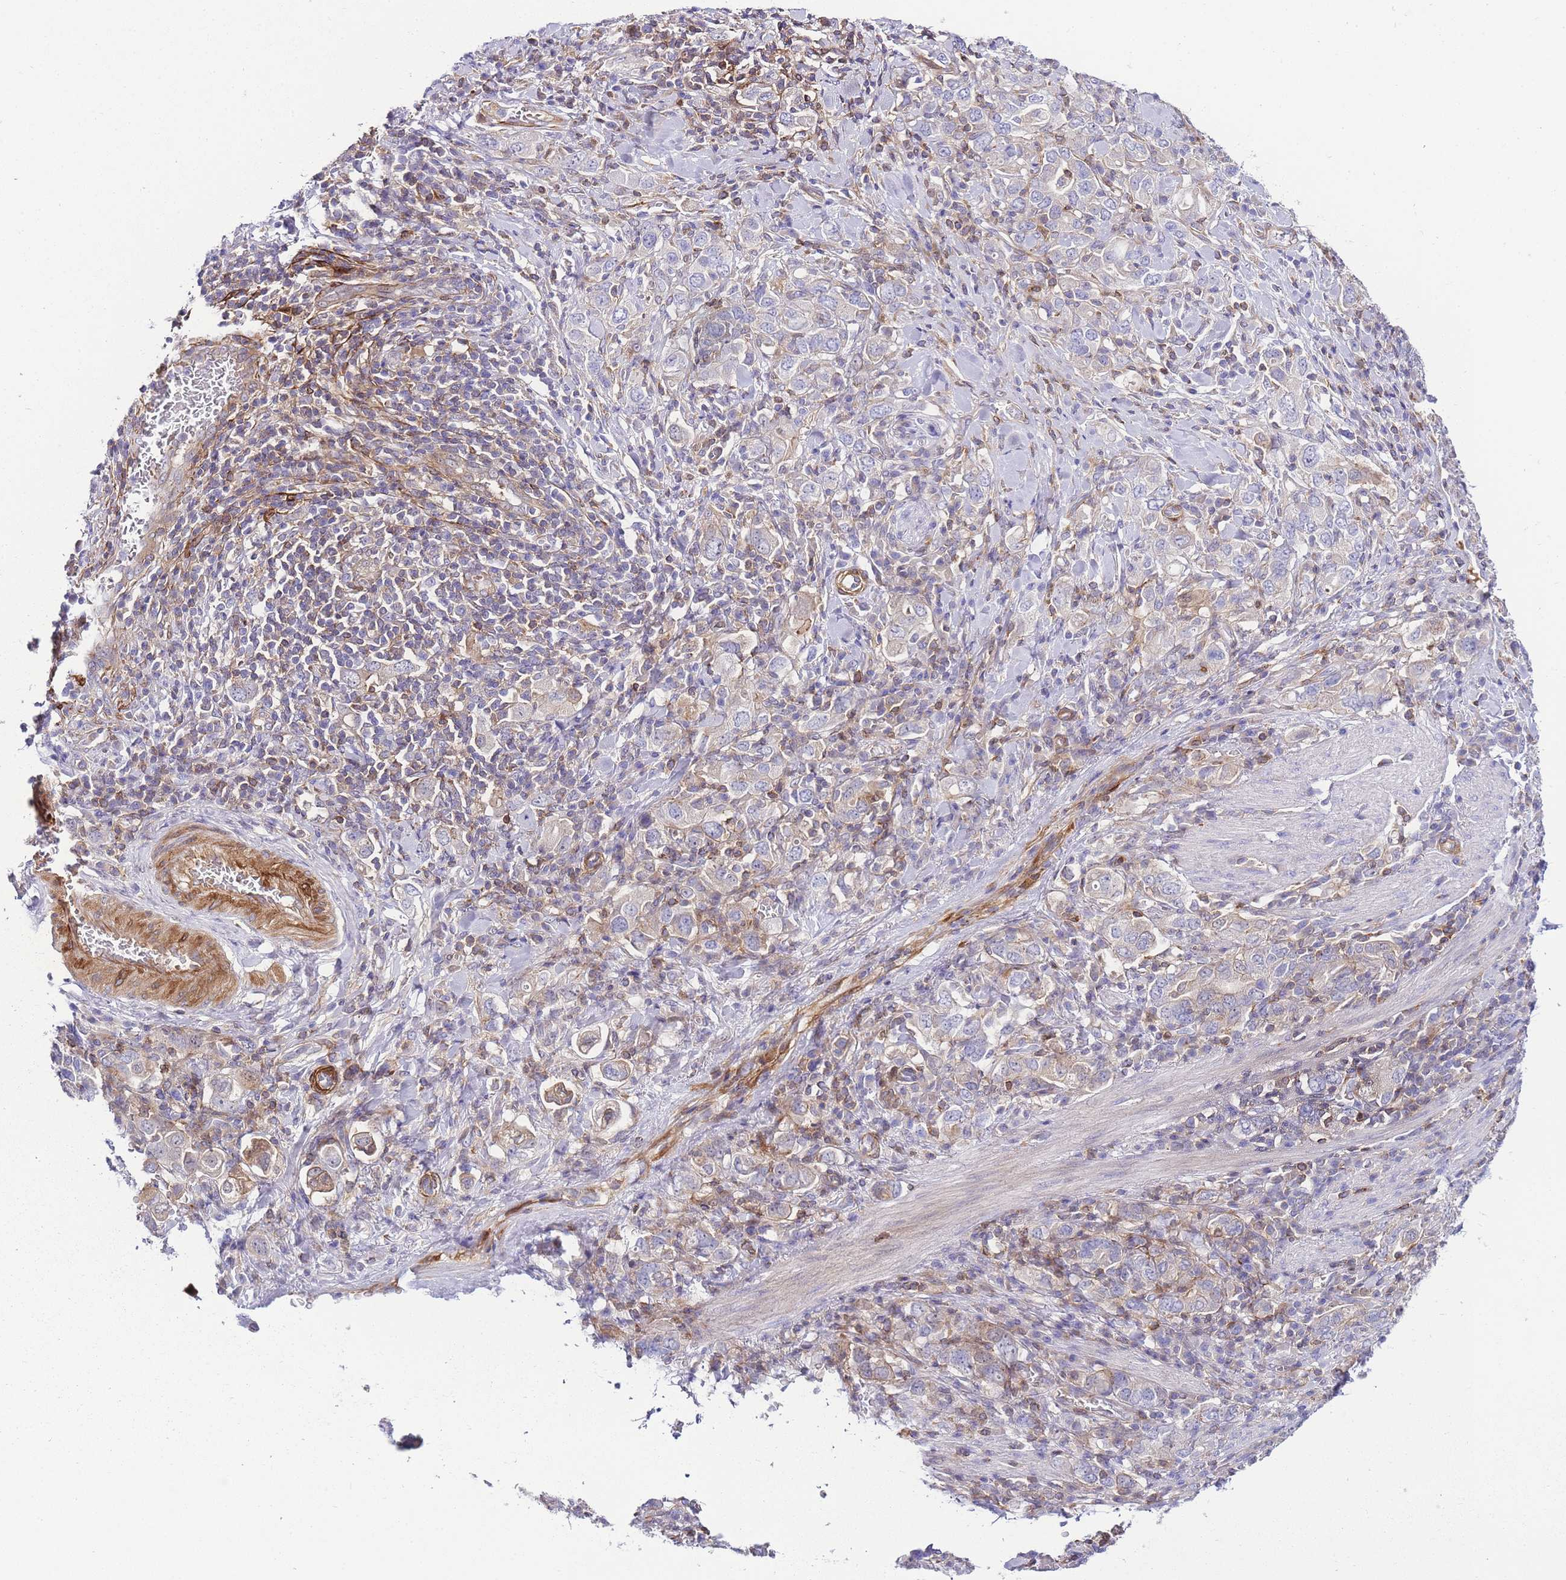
{"staining": {"intensity": "weak", "quantity": "<25%", "location": "cytoplasmic/membranous"}, "tissue": "stomach cancer", "cell_type": "Tumor cells", "image_type": "cancer", "snomed": [{"axis": "morphology", "description": "Adenocarcinoma, NOS"}, {"axis": "topography", "description": "Stomach, upper"}, {"axis": "topography", "description": "Stomach"}], "caption": "High magnification brightfield microscopy of stomach cancer stained with DAB (3,3'-diaminobenzidine) (brown) and counterstained with hematoxylin (blue): tumor cells show no significant expression. (IHC, brightfield microscopy, high magnification).", "gene": "FBN3", "patient": {"sex": "male", "age": 62}}